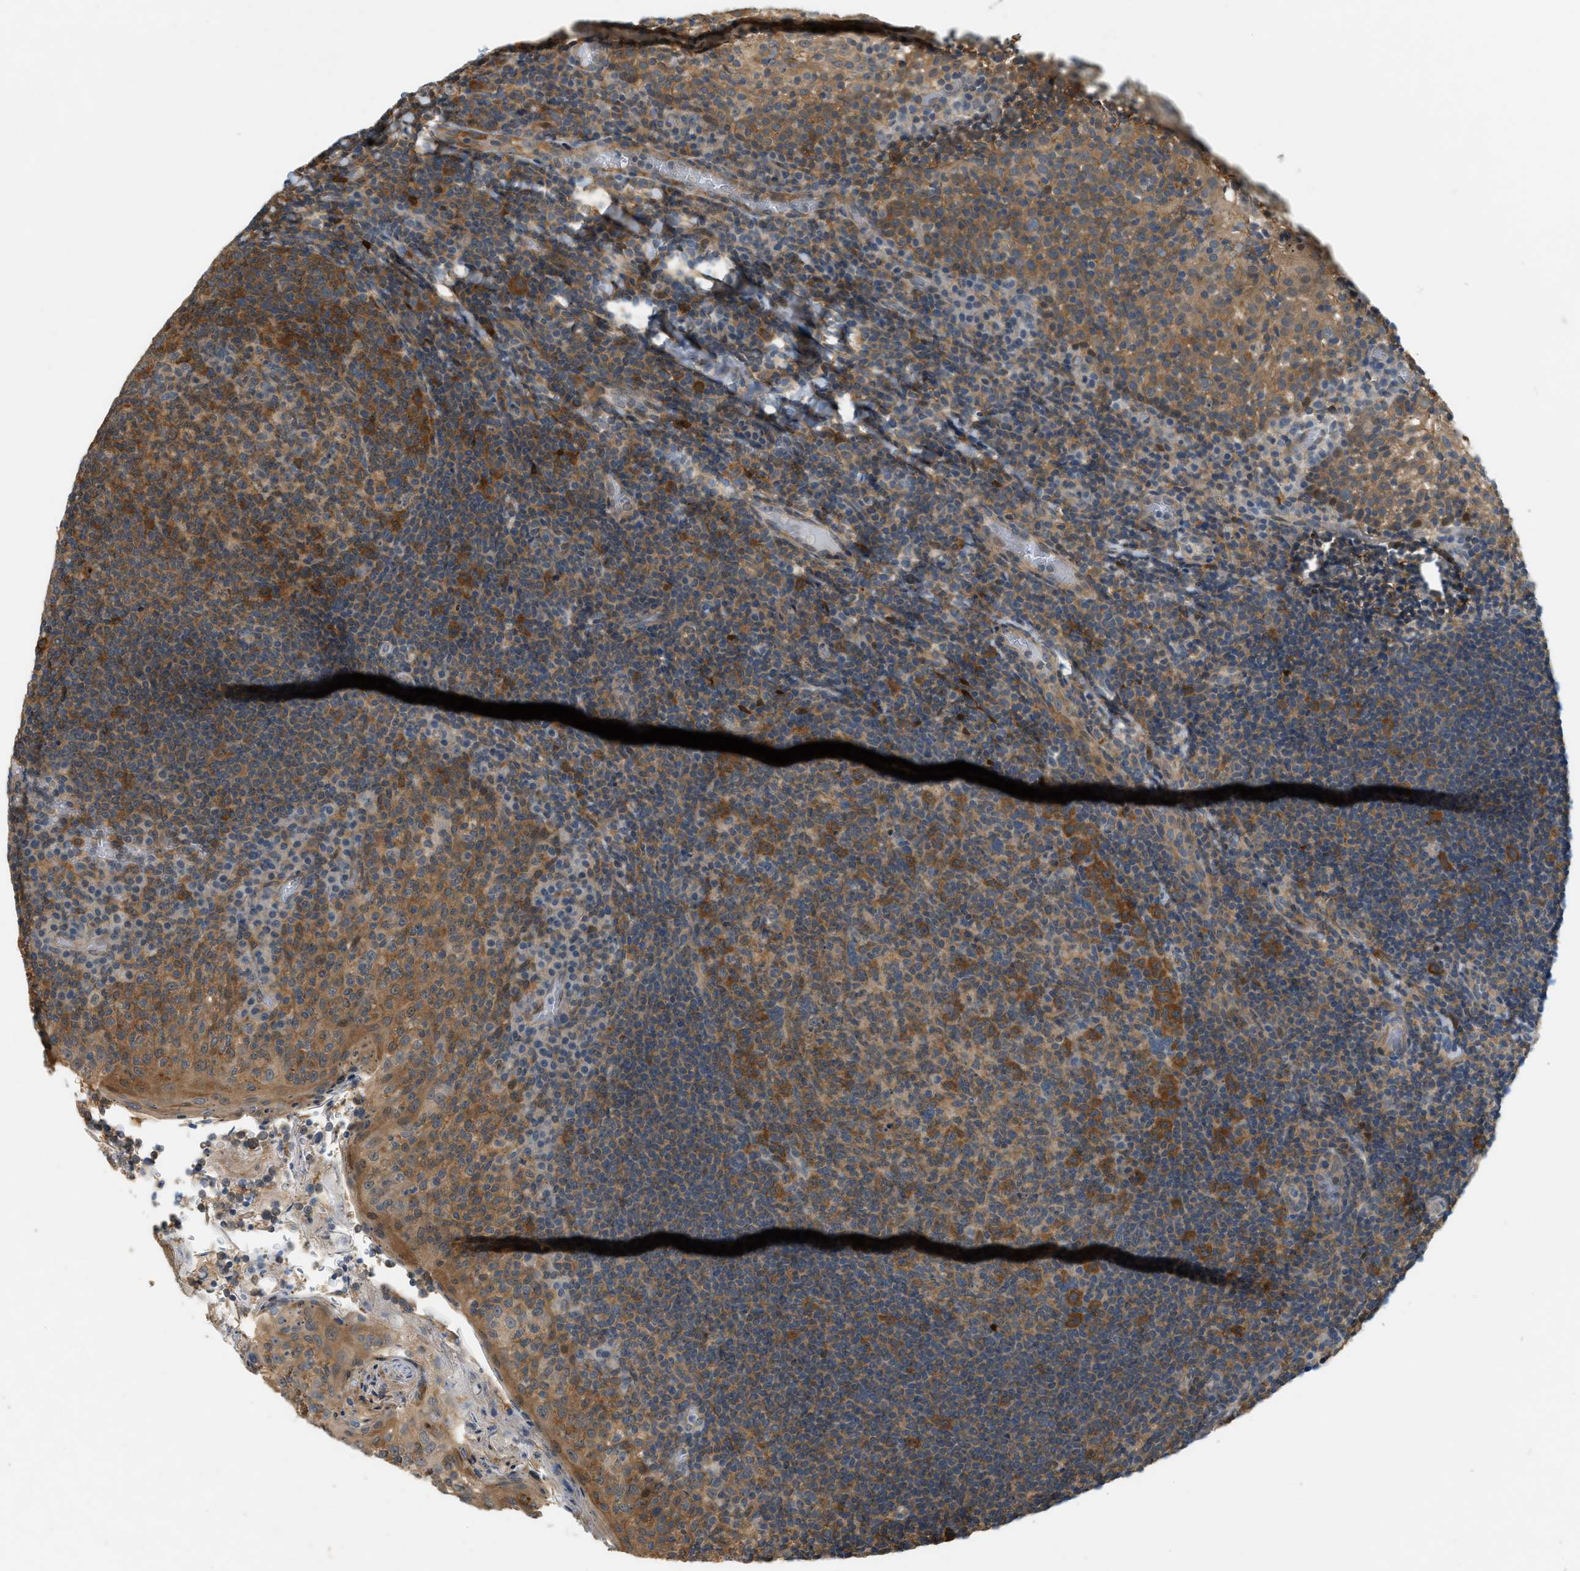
{"staining": {"intensity": "moderate", "quantity": ">75%", "location": "cytoplasmic/membranous"}, "tissue": "tonsil", "cell_type": "Germinal center cells", "image_type": "normal", "snomed": [{"axis": "morphology", "description": "Normal tissue, NOS"}, {"axis": "topography", "description": "Tonsil"}], "caption": "High-power microscopy captured an immunohistochemistry (IHC) histopathology image of normal tonsil, revealing moderate cytoplasmic/membranous expression in about >75% of germinal center cells. Using DAB (brown) and hematoxylin (blue) stains, captured at high magnification using brightfield microscopy.", "gene": "PDCL3", "patient": {"sex": "female", "age": 19}}